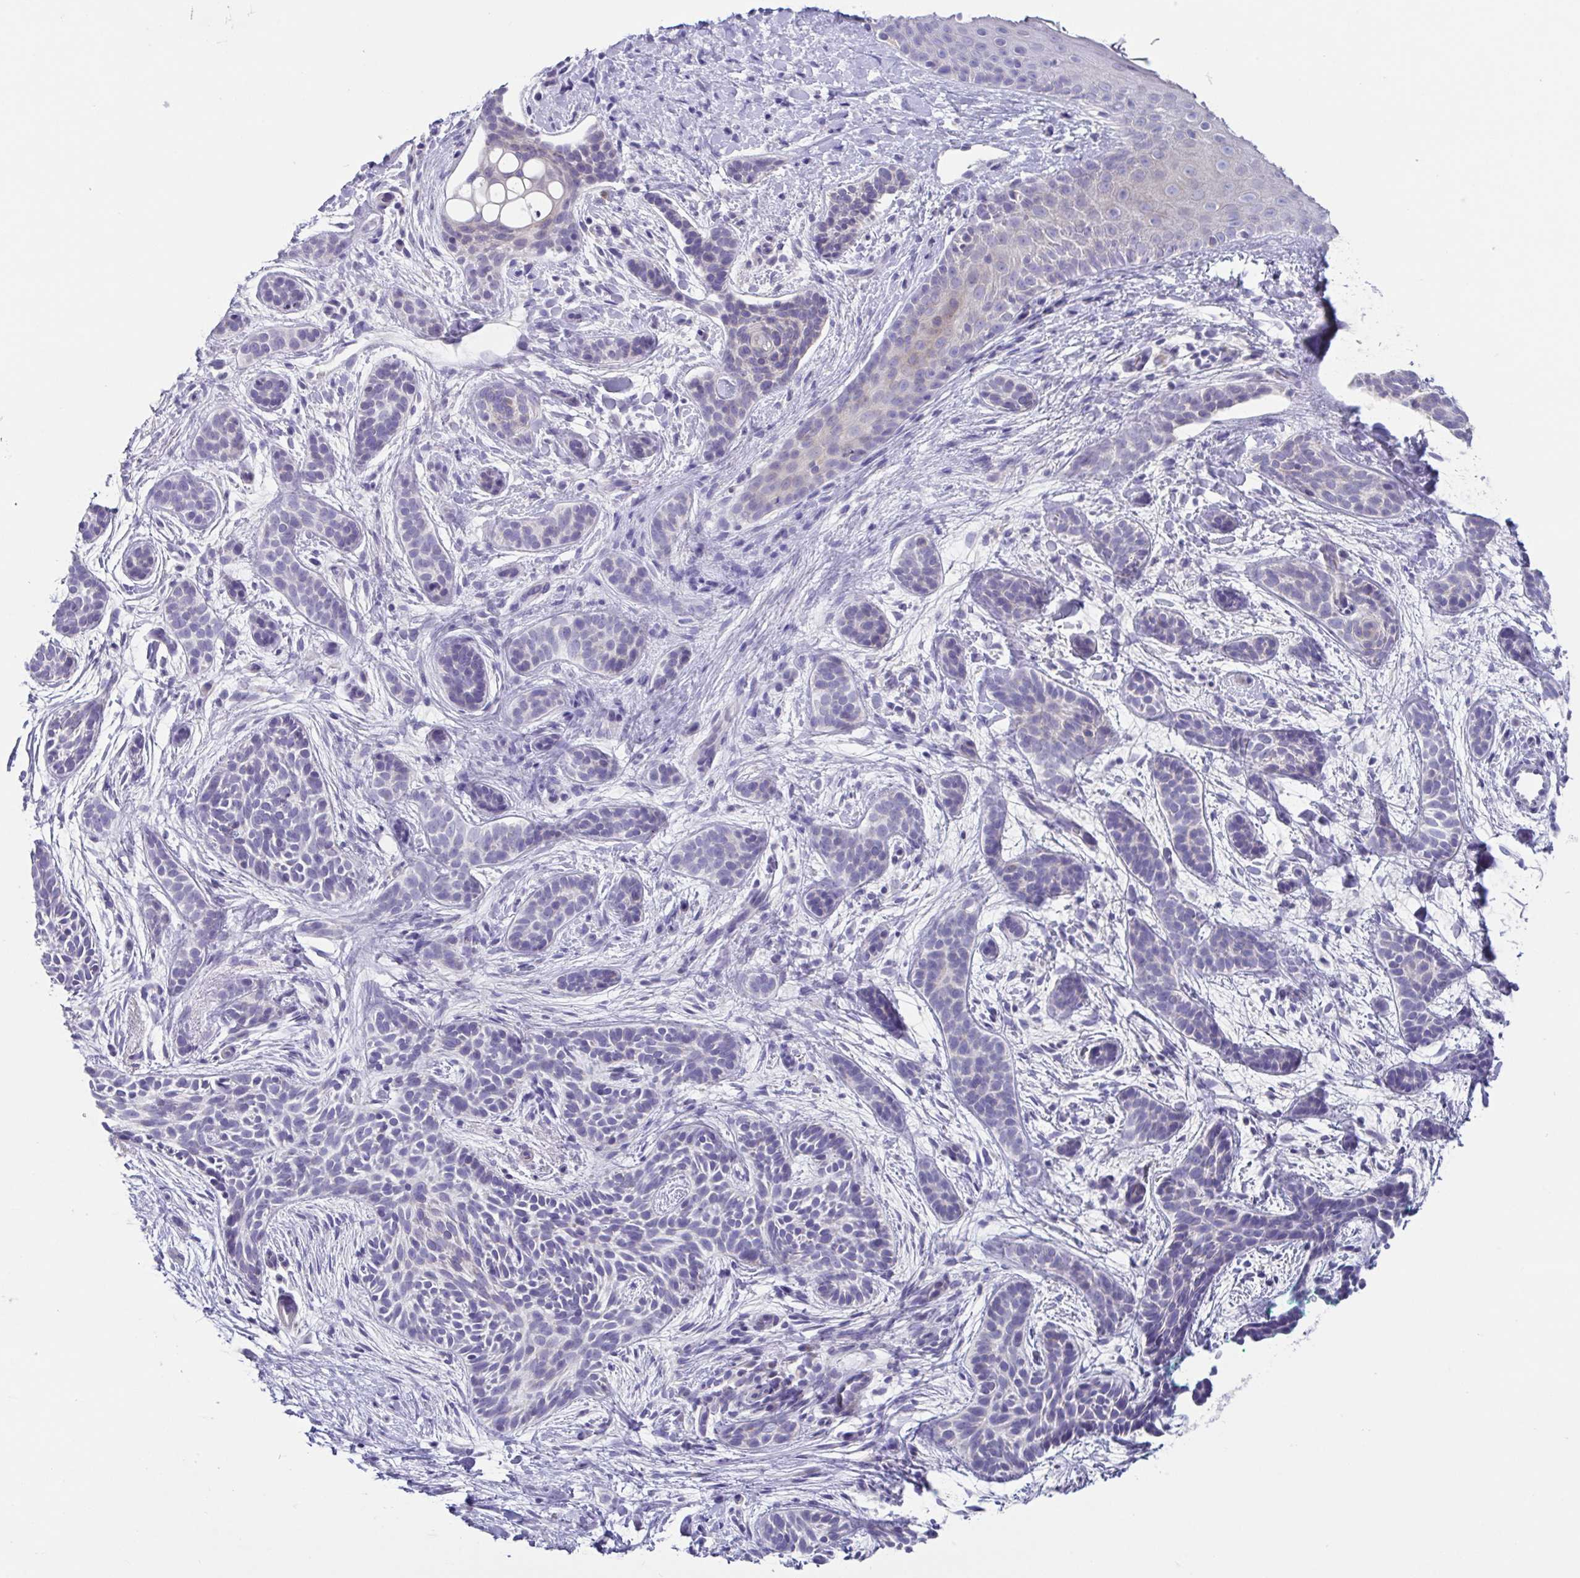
{"staining": {"intensity": "negative", "quantity": "none", "location": "none"}, "tissue": "skin cancer", "cell_type": "Tumor cells", "image_type": "cancer", "snomed": [{"axis": "morphology", "description": "Basal cell carcinoma"}, {"axis": "topography", "description": "Skin"}], "caption": "Image shows no protein staining in tumor cells of skin basal cell carcinoma tissue.", "gene": "RDH11", "patient": {"sex": "male", "age": 63}}